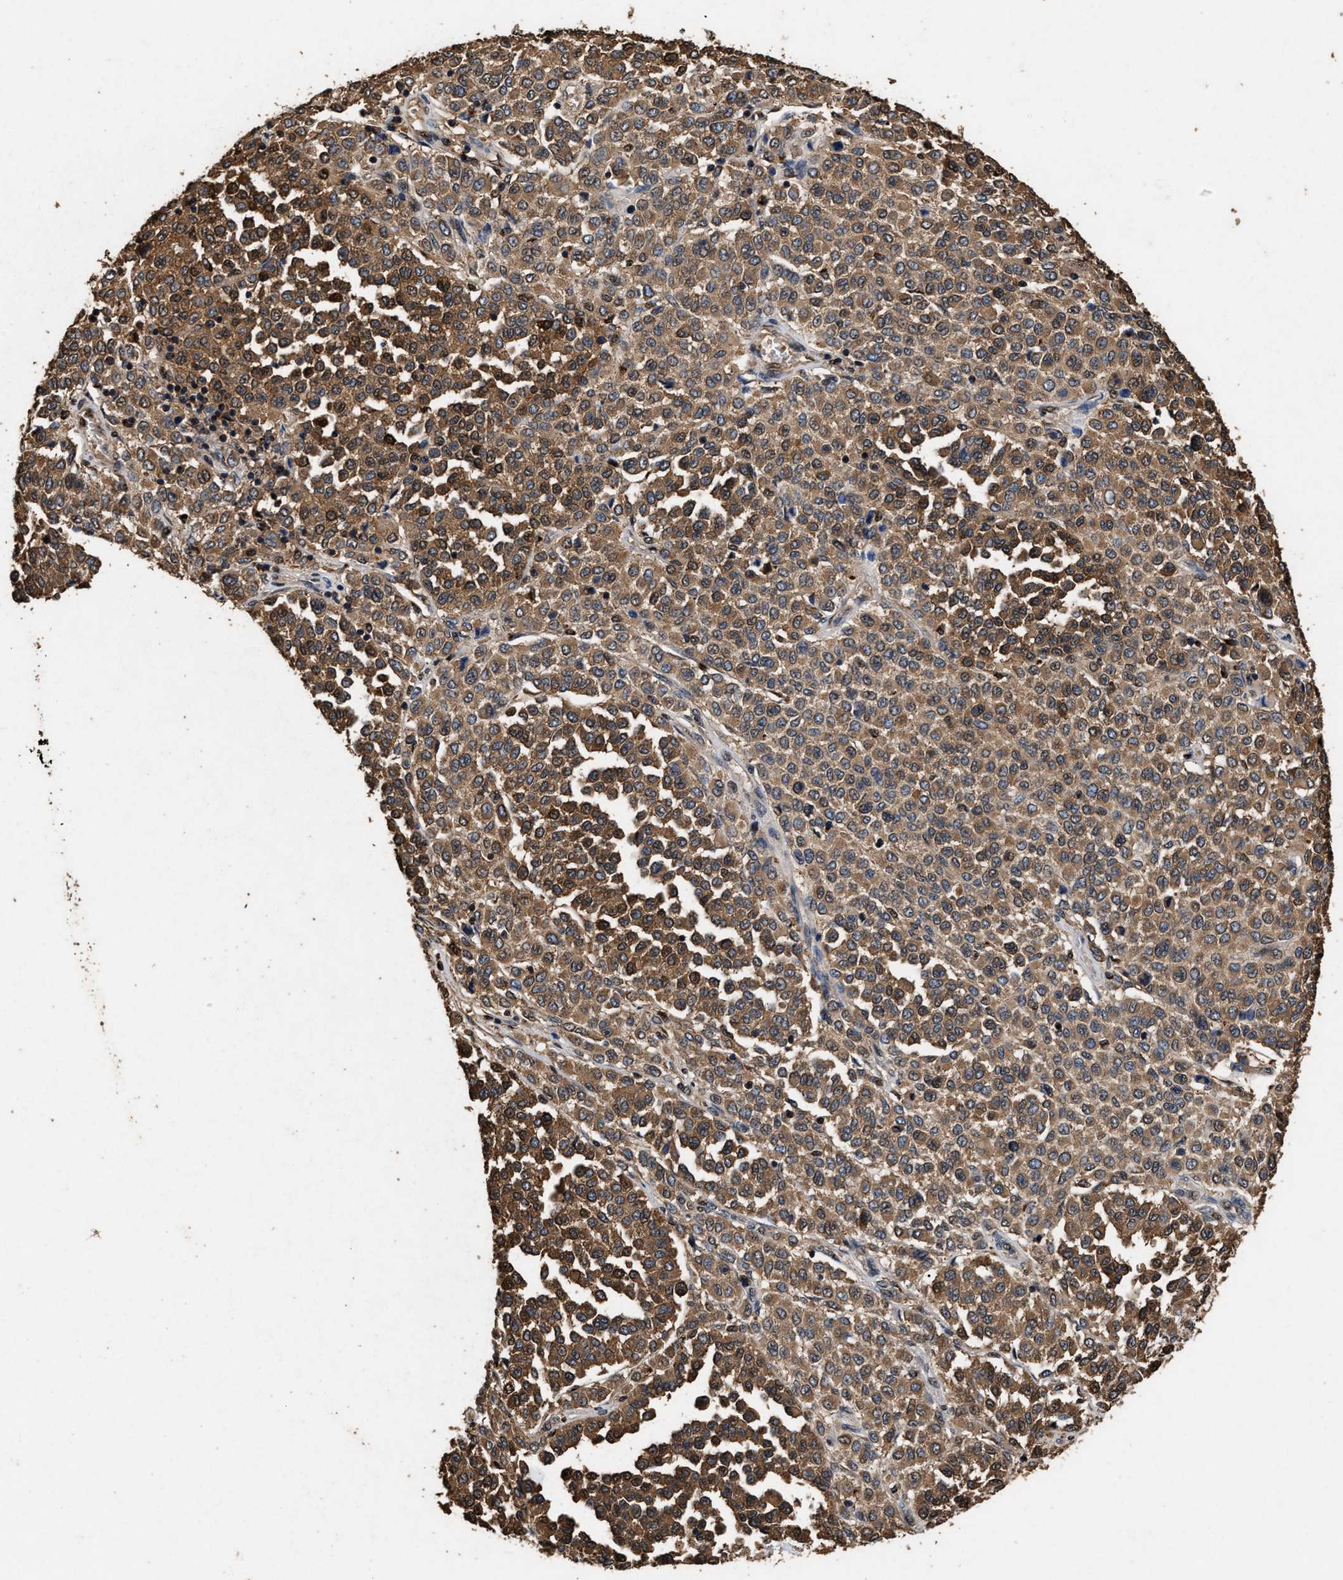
{"staining": {"intensity": "moderate", "quantity": ">75%", "location": "cytoplasmic/membranous,nuclear"}, "tissue": "melanoma", "cell_type": "Tumor cells", "image_type": "cancer", "snomed": [{"axis": "morphology", "description": "Malignant melanoma, Metastatic site"}, {"axis": "topography", "description": "Pancreas"}], "caption": "Approximately >75% of tumor cells in human malignant melanoma (metastatic site) exhibit moderate cytoplasmic/membranous and nuclear protein positivity as visualized by brown immunohistochemical staining.", "gene": "TPST2", "patient": {"sex": "female", "age": 30}}